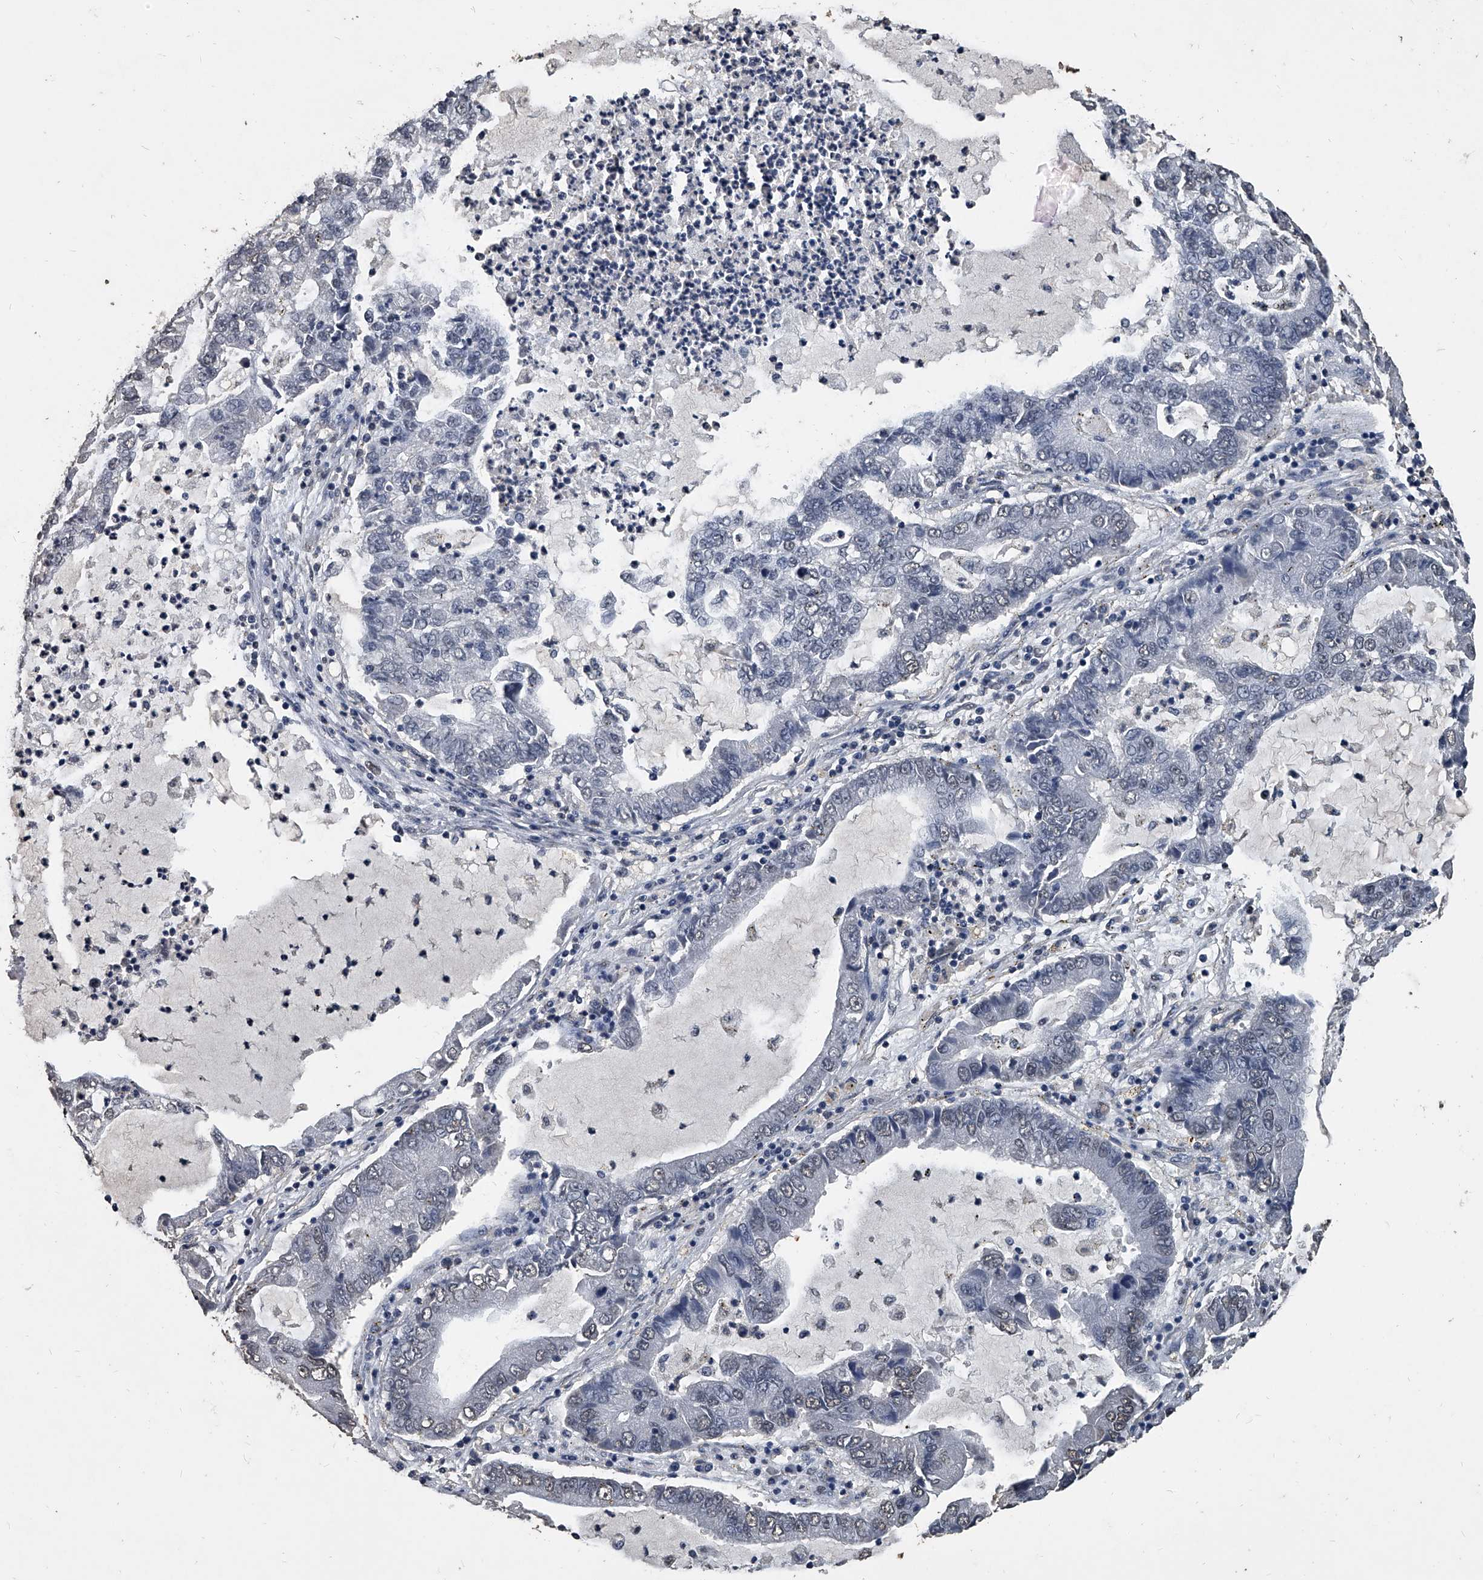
{"staining": {"intensity": "negative", "quantity": "none", "location": "none"}, "tissue": "lung cancer", "cell_type": "Tumor cells", "image_type": "cancer", "snomed": [{"axis": "morphology", "description": "Adenocarcinoma, NOS"}, {"axis": "topography", "description": "Lung"}], "caption": "Immunohistochemistry (IHC) of human lung adenocarcinoma exhibits no positivity in tumor cells.", "gene": "MATR3", "patient": {"sex": "female", "age": 51}}